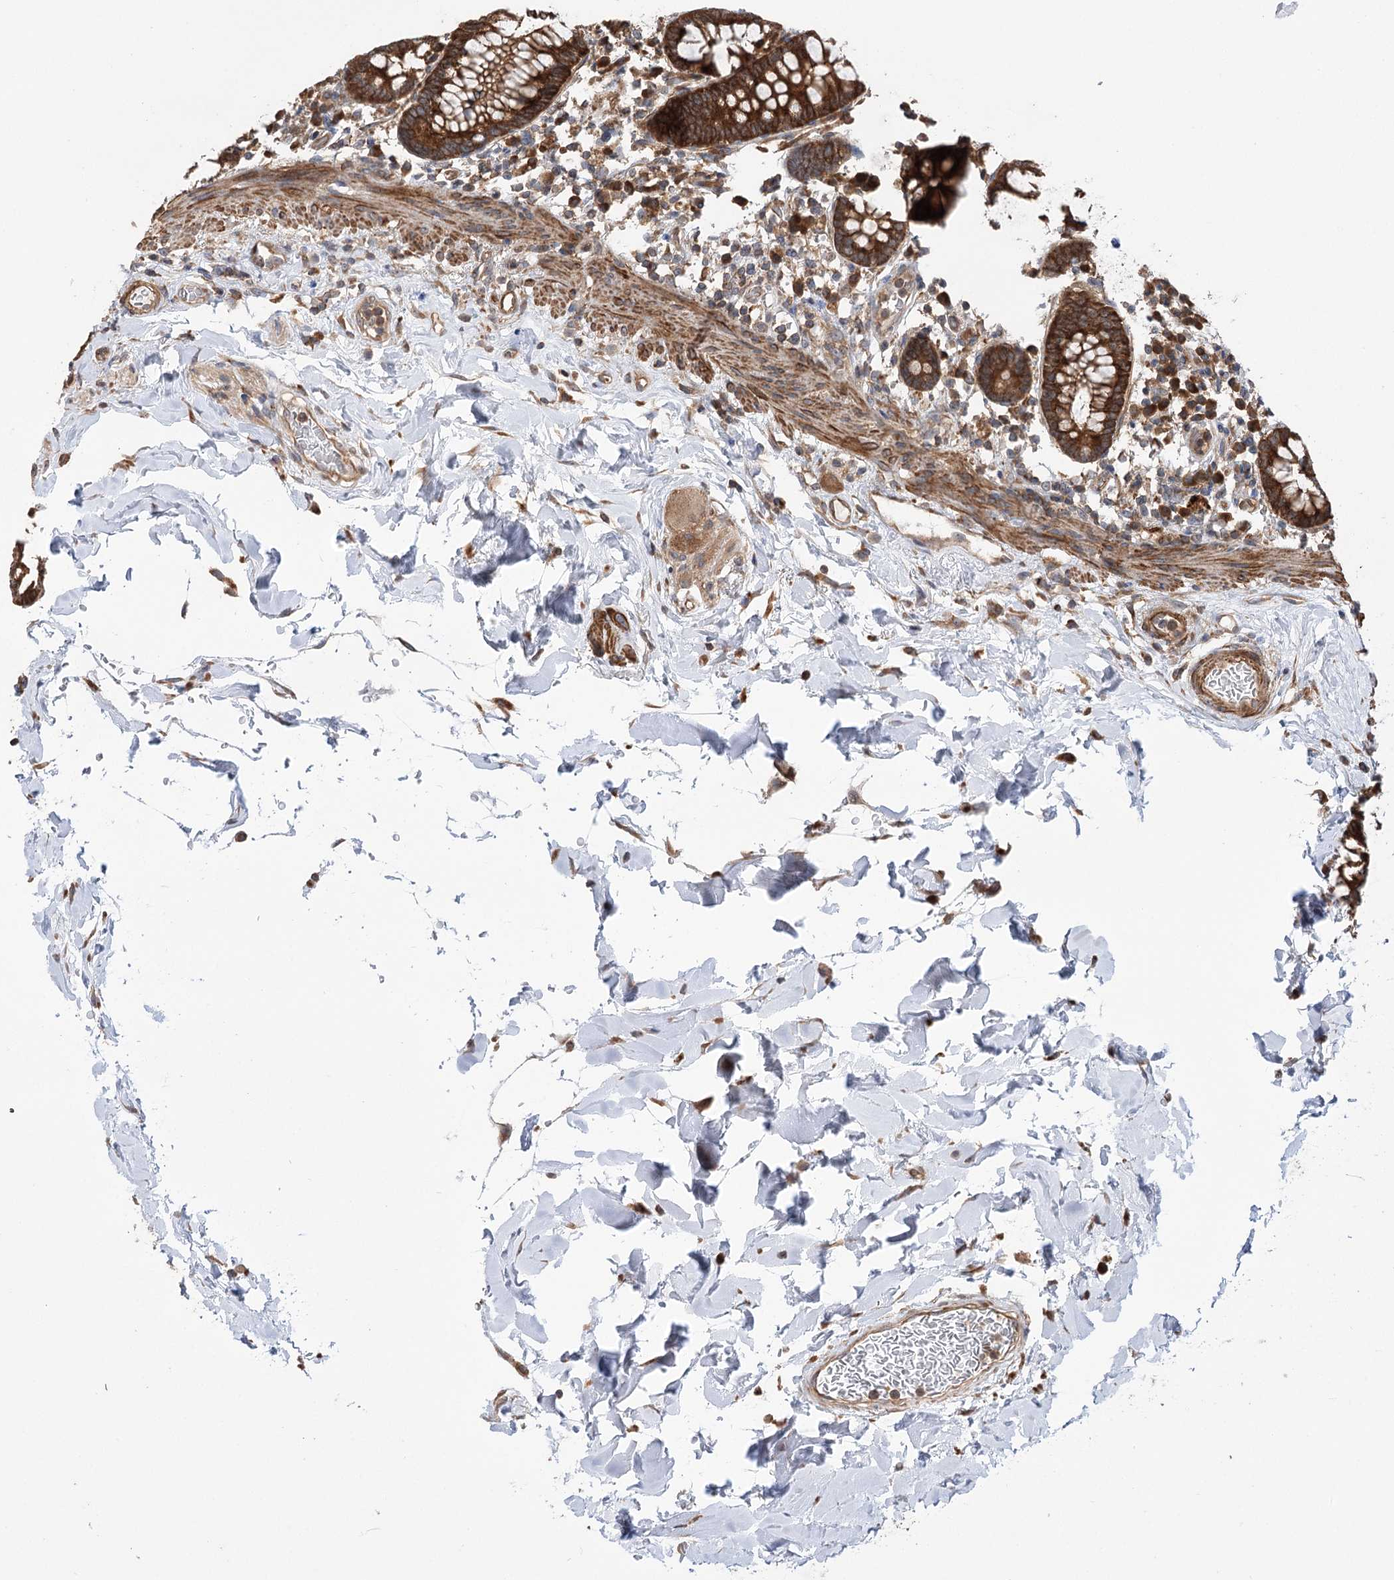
{"staining": {"intensity": "strong", "quantity": "25%-75%", "location": "cytoplasmic/membranous"}, "tissue": "colon", "cell_type": "Endothelial cells", "image_type": "normal", "snomed": [{"axis": "morphology", "description": "Normal tissue, NOS"}, {"axis": "topography", "description": "Colon"}], "caption": "Protein expression analysis of benign human colon reveals strong cytoplasmic/membranous staining in approximately 25%-75% of endothelial cells. (DAB (3,3'-diaminobenzidine) = brown stain, brightfield microscopy at high magnification).", "gene": "VPS37B", "patient": {"sex": "female", "age": 79}}